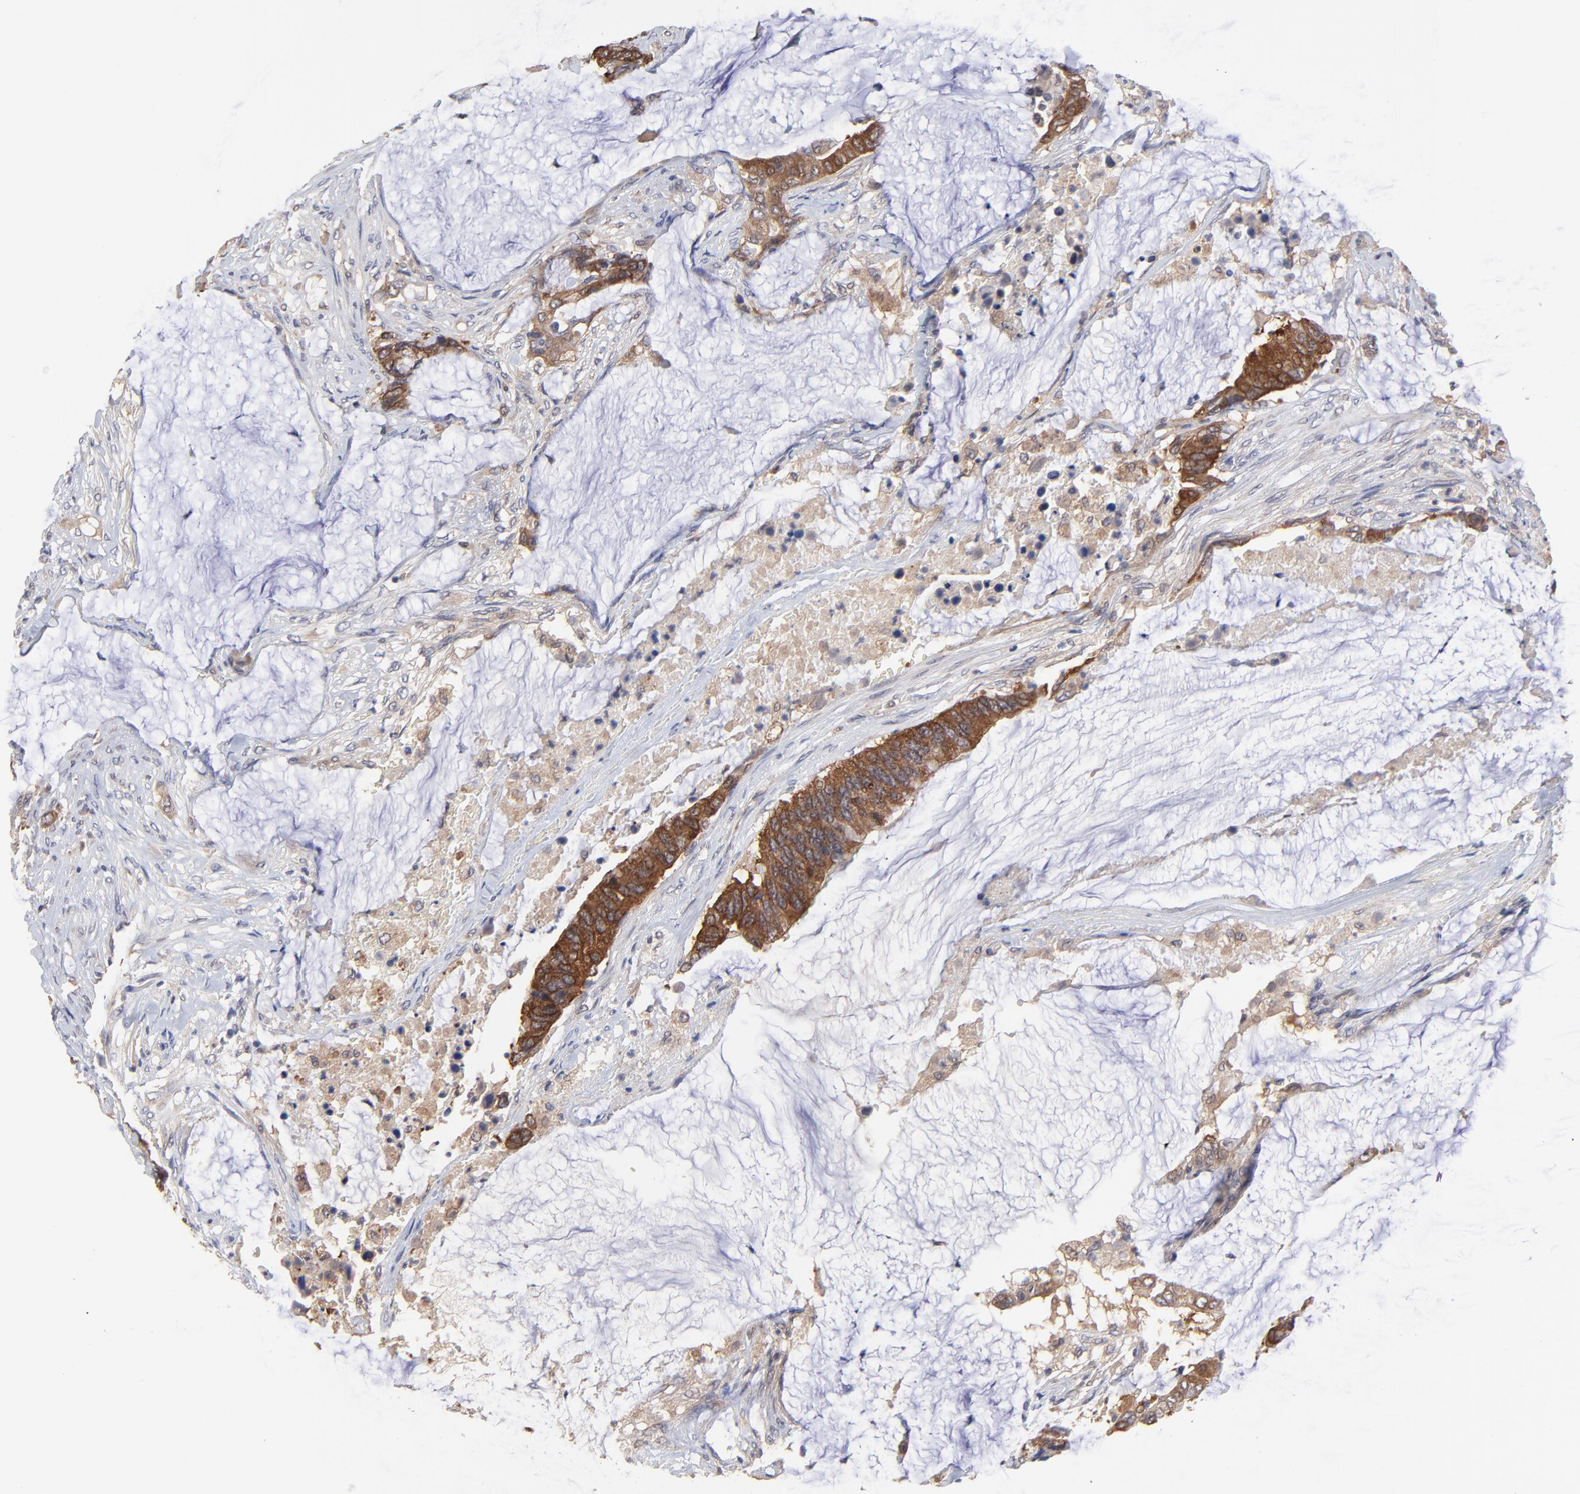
{"staining": {"intensity": "strong", "quantity": ">75%", "location": "cytoplasmic/membranous"}, "tissue": "colorectal cancer", "cell_type": "Tumor cells", "image_type": "cancer", "snomed": [{"axis": "morphology", "description": "Adenocarcinoma, NOS"}, {"axis": "topography", "description": "Rectum"}], "caption": "Adenocarcinoma (colorectal) stained with a protein marker exhibits strong staining in tumor cells.", "gene": "GART", "patient": {"sex": "female", "age": 59}}